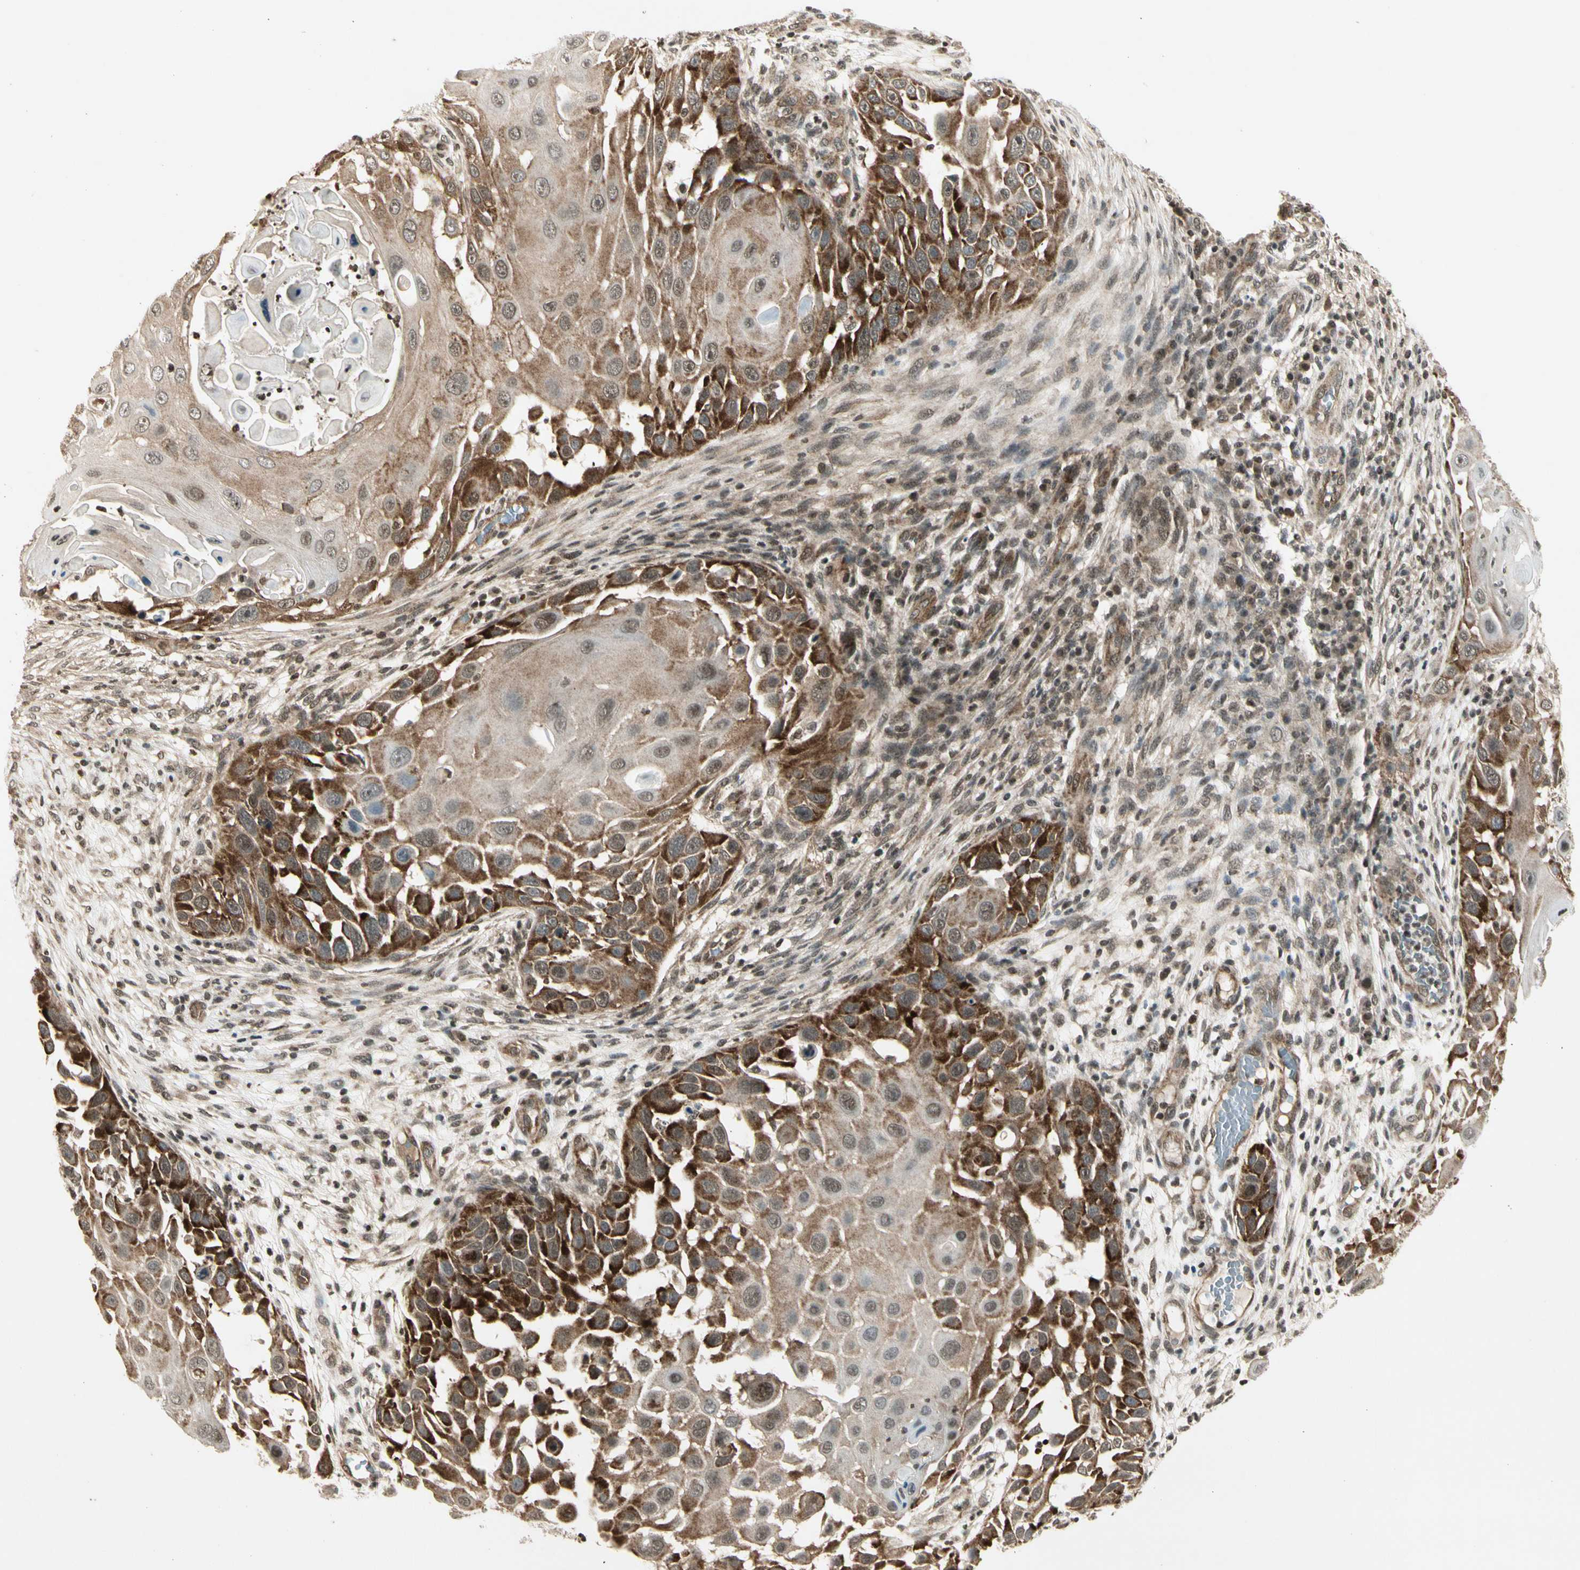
{"staining": {"intensity": "strong", "quantity": "25%-75%", "location": "cytoplasmic/membranous"}, "tissue": "skin cancer", "cell_type": "Tumor cells", "image_type": "cancer", "snomed": [{"axis": "morphology", "description": "Squamous cell carcinoma, NOS"}, {"axis": "topography", "description": "Skin"}], "caption": "Skin cancer (squamous cell carcinoma) stained for a protein (brown) displays strong cytoplasmic/membranous positive staining in approximately 25%-75% of tumor cells.", "gene": "SMN2", "patient": {"sex": "female", "age": 44}}